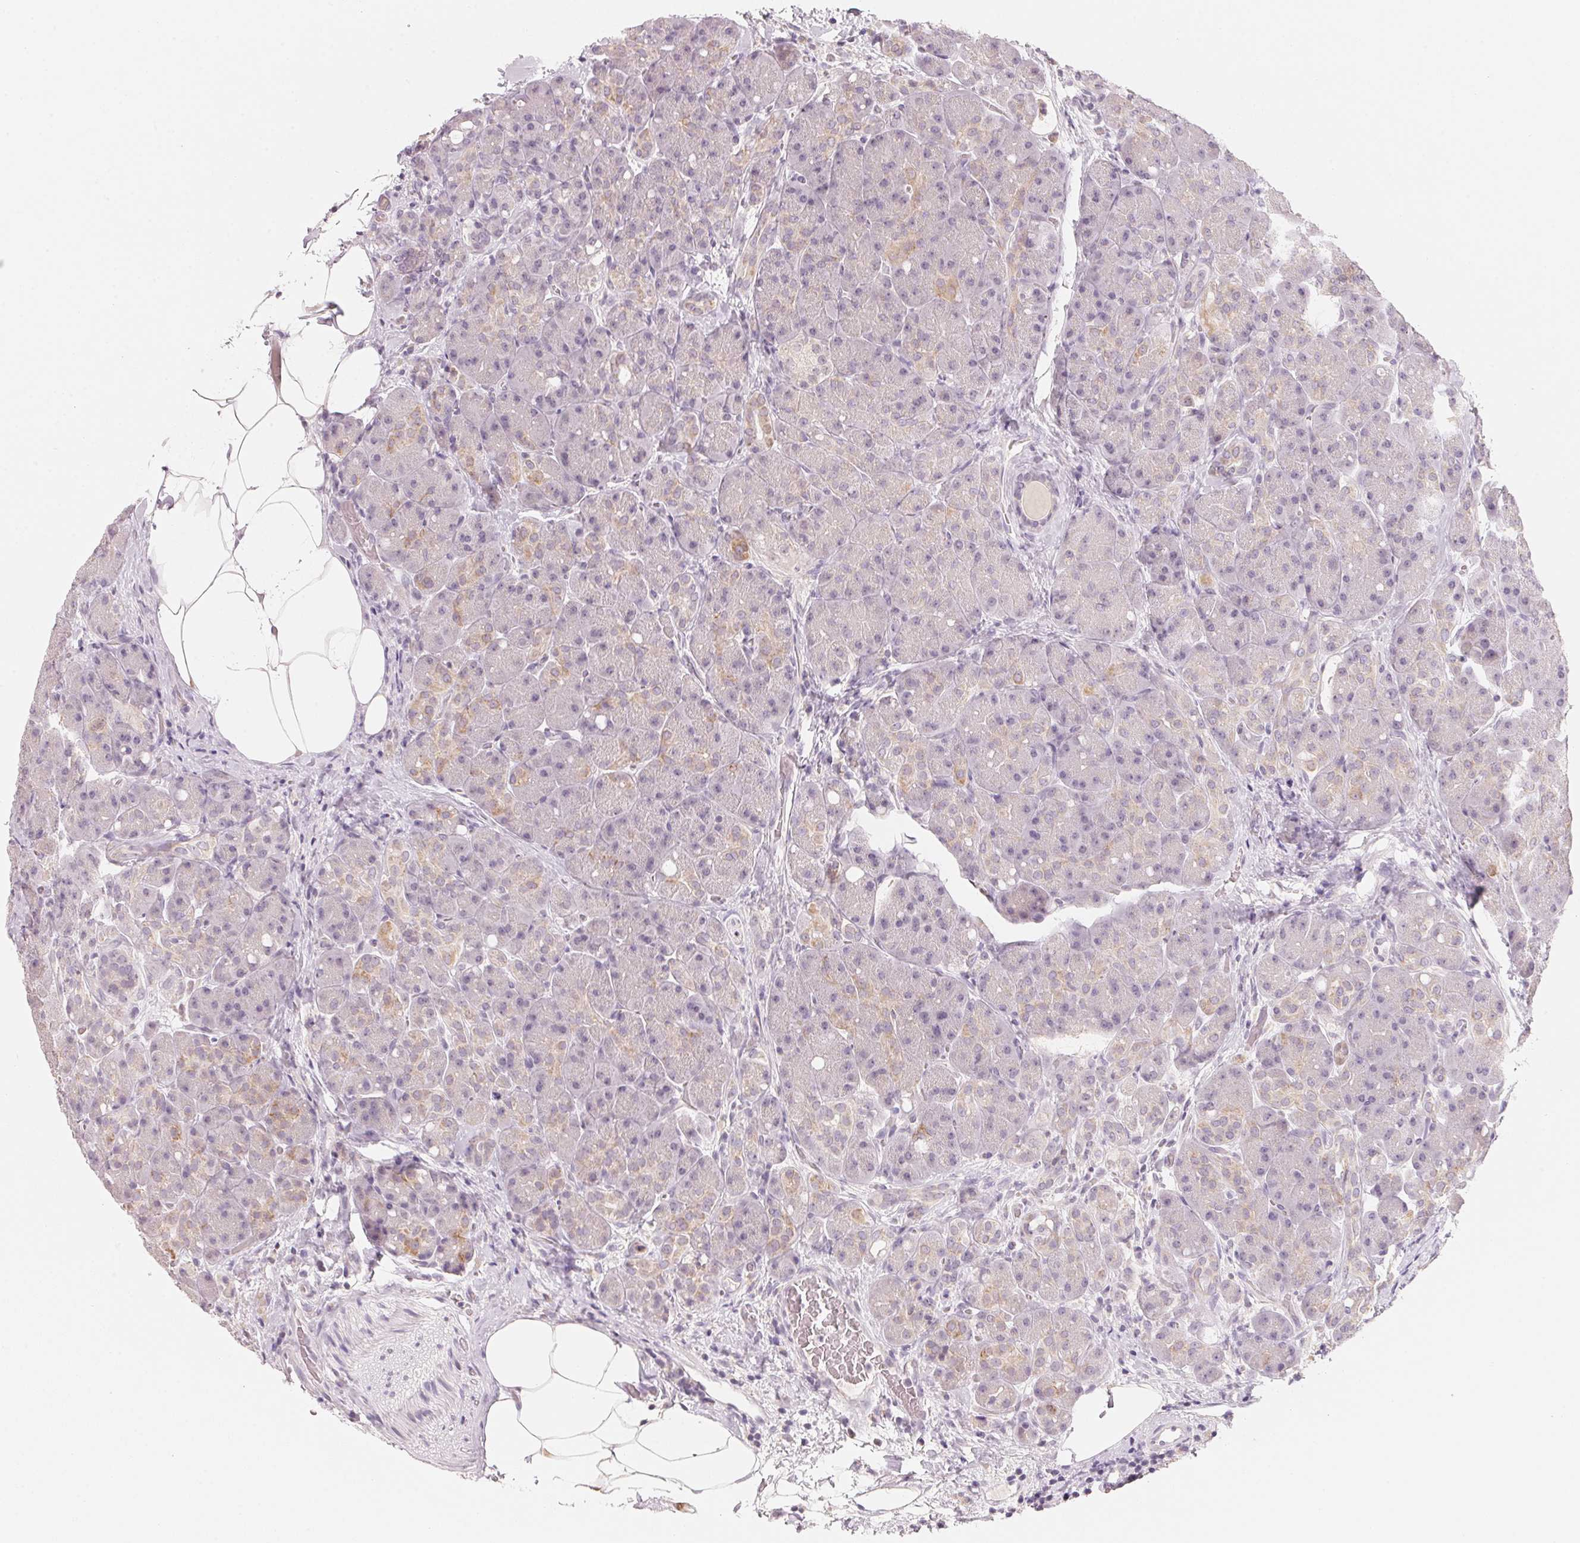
{"staining": {"intensity": "weak", "quantity": "<25%", "location": "cytoplasmic/membranous"}, "tissue": "pancreas", "cell_type": "Exocrine glandular cells", "image_type": "normal", "snomed": [{"axis": "morphology", "description": "Normal tissue, NOS"}, {"axis": "topography", "description": "Pancreas"}], "caption": "IHC of unremarkable pancreas shows no positivity in exocrine glandular cells.", "gene": "ANKRD31", "patient": {"sex": "male", "age": 55}}